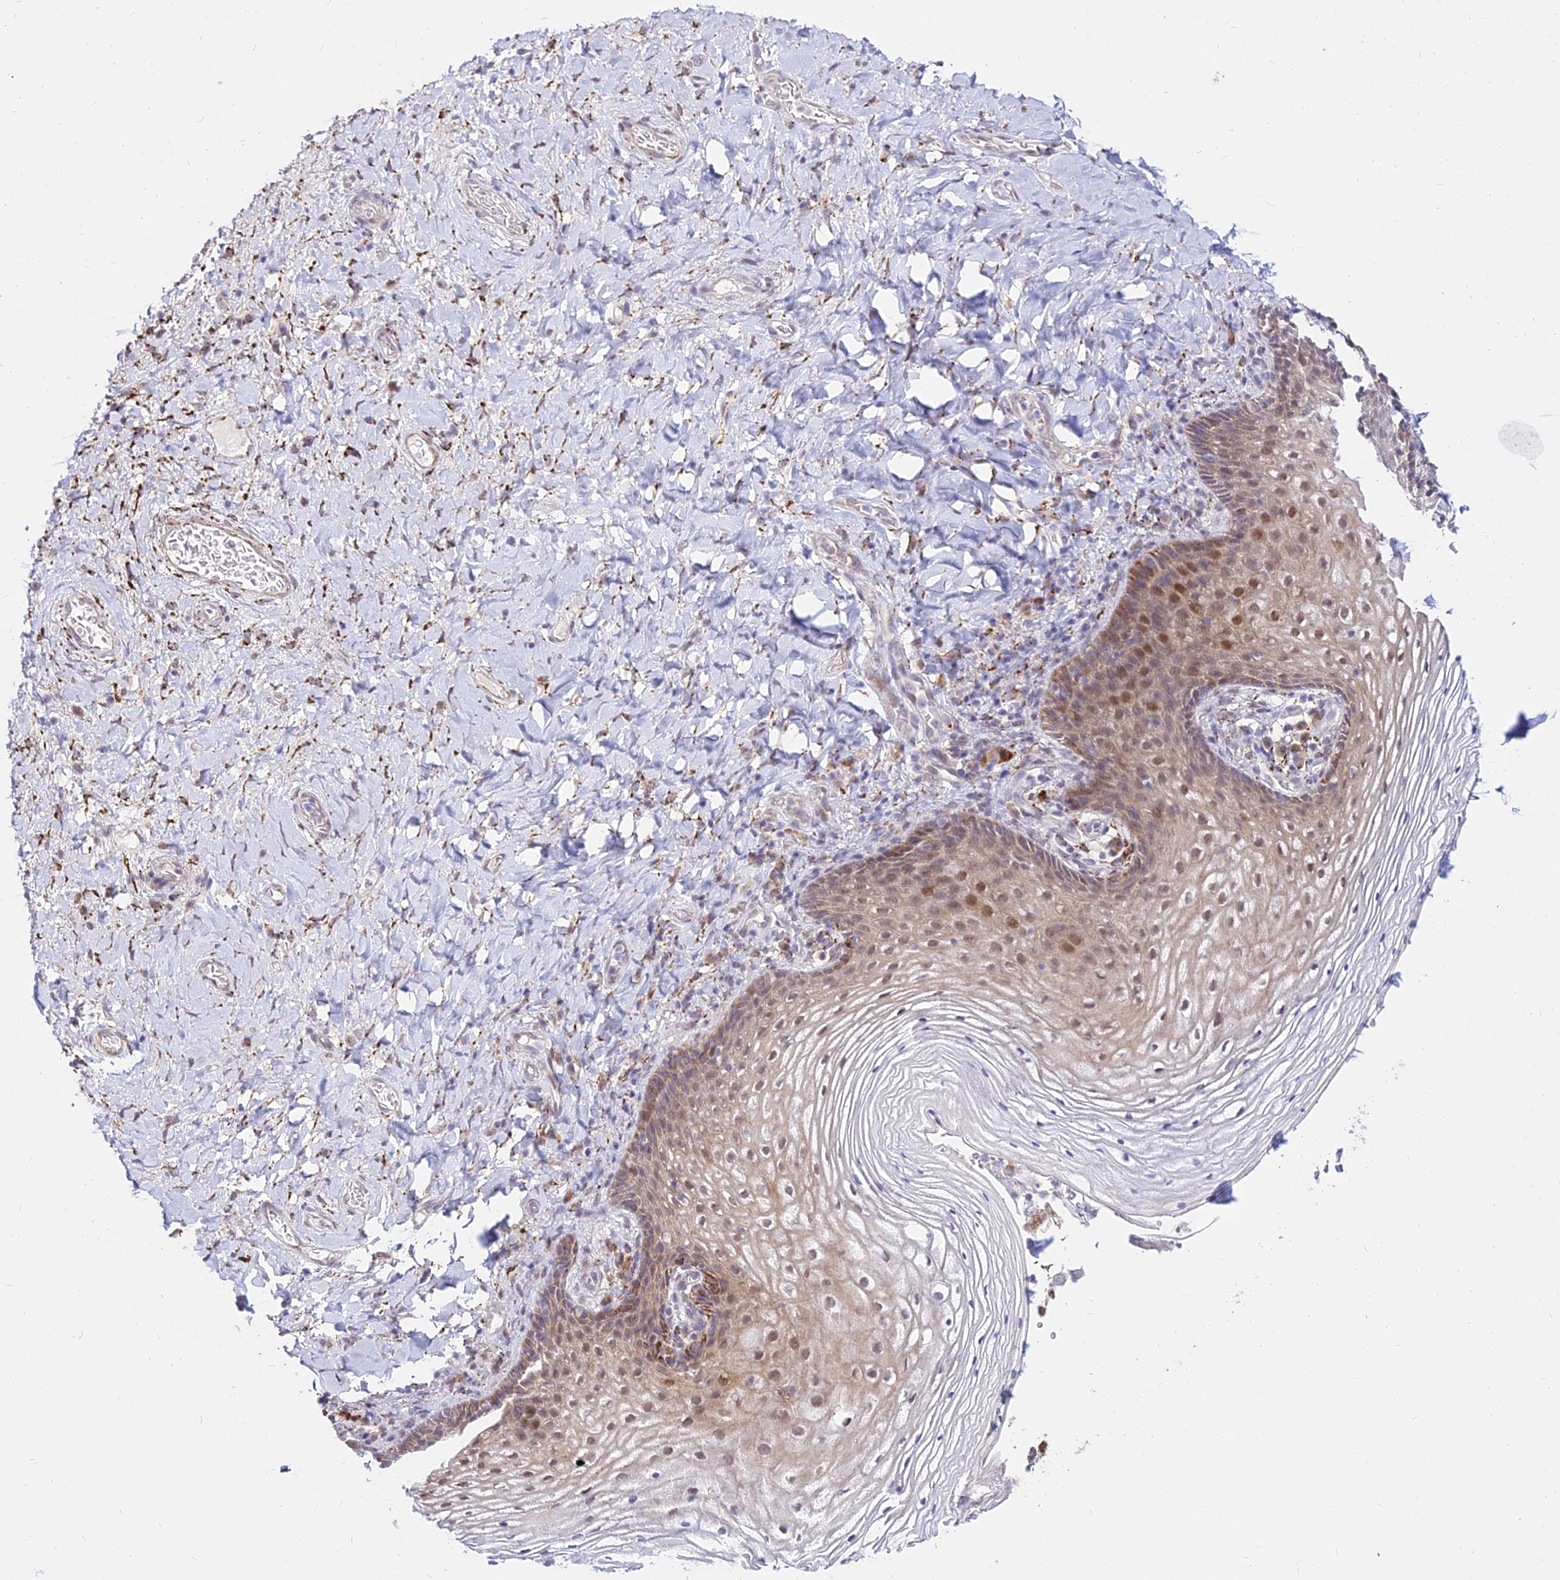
{"staining": {"intensity": "weak", "quantity": "25%-75%", "location": "cytoplasmic/membranous,nuclear"}, "tissue": "vagina", "cell_type": "Squamous epithelial cells", "image_type": "normal", "snomed": [{"axis": "morphology", "description": "Normal tissue, NOS"}, {"axis": "topography", "description": "Vagina"}], "caption": "This image demonstrates immunohistochemistry staining of normal vagina, with low weak cytoplasmic/membranous,nuclear expression in about 25%-75% of squamous epithelial cells.", "gene": "C6orf163", "patient": {"sex": "female", "age": 60}}